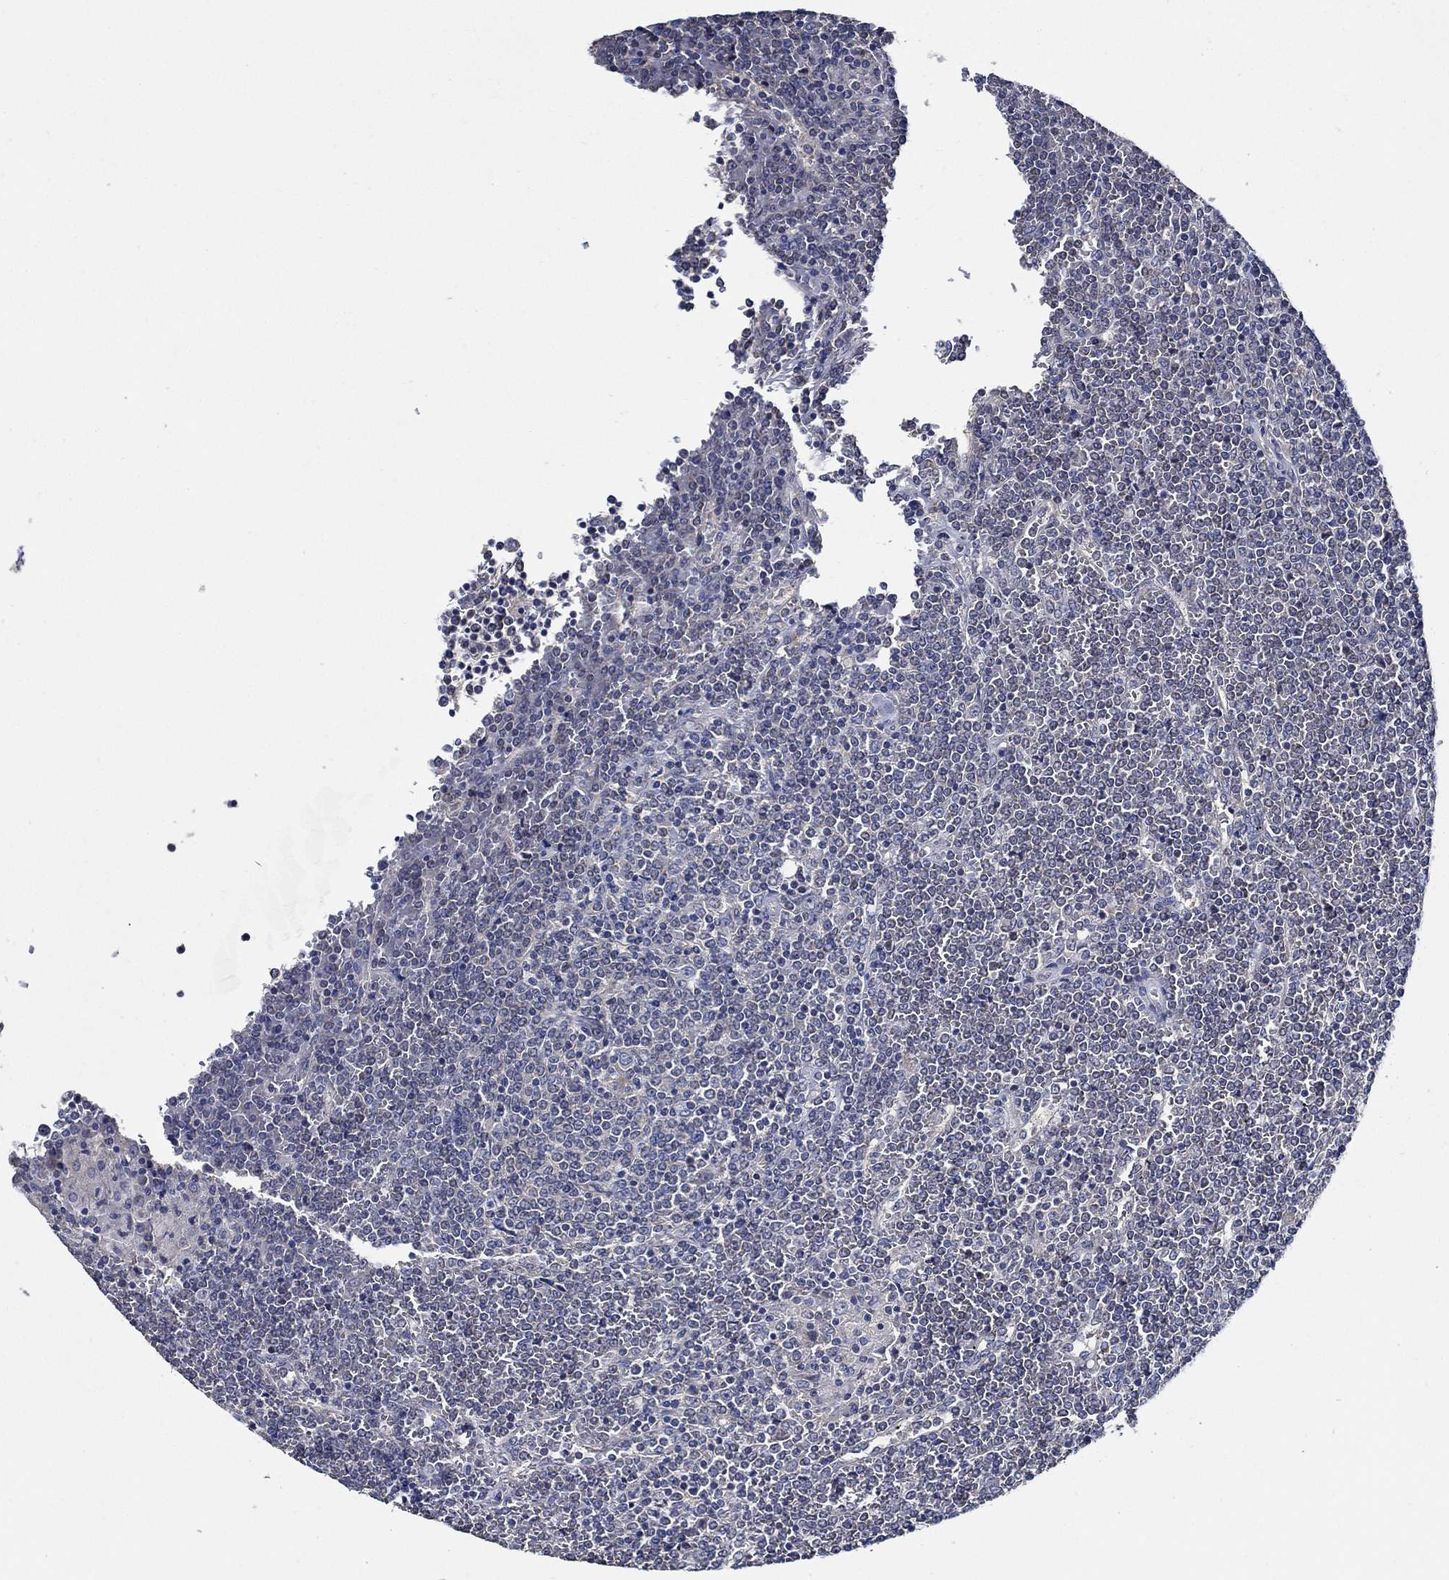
{"staining": {"intensity": "negative", "quantity": "none", "location": "none"}, "tissue": "lymphoma", "cell_type": "Tumor cells", "image_type": "cancer", "snomed": [{"axis": "morphology", "description": "Malignant lymphoma, non-Hodgkin's type, Low grade"}, {"axis": "topography", "description": "Spleen"}], "caption": "Human low-grade malignant lymphoma, non-Hodgkin's type stained for a protein using IHC reveals no positivity in tumor cells.", "gene": "WDR53", "patient": {"sex": "female", "age": 19}}